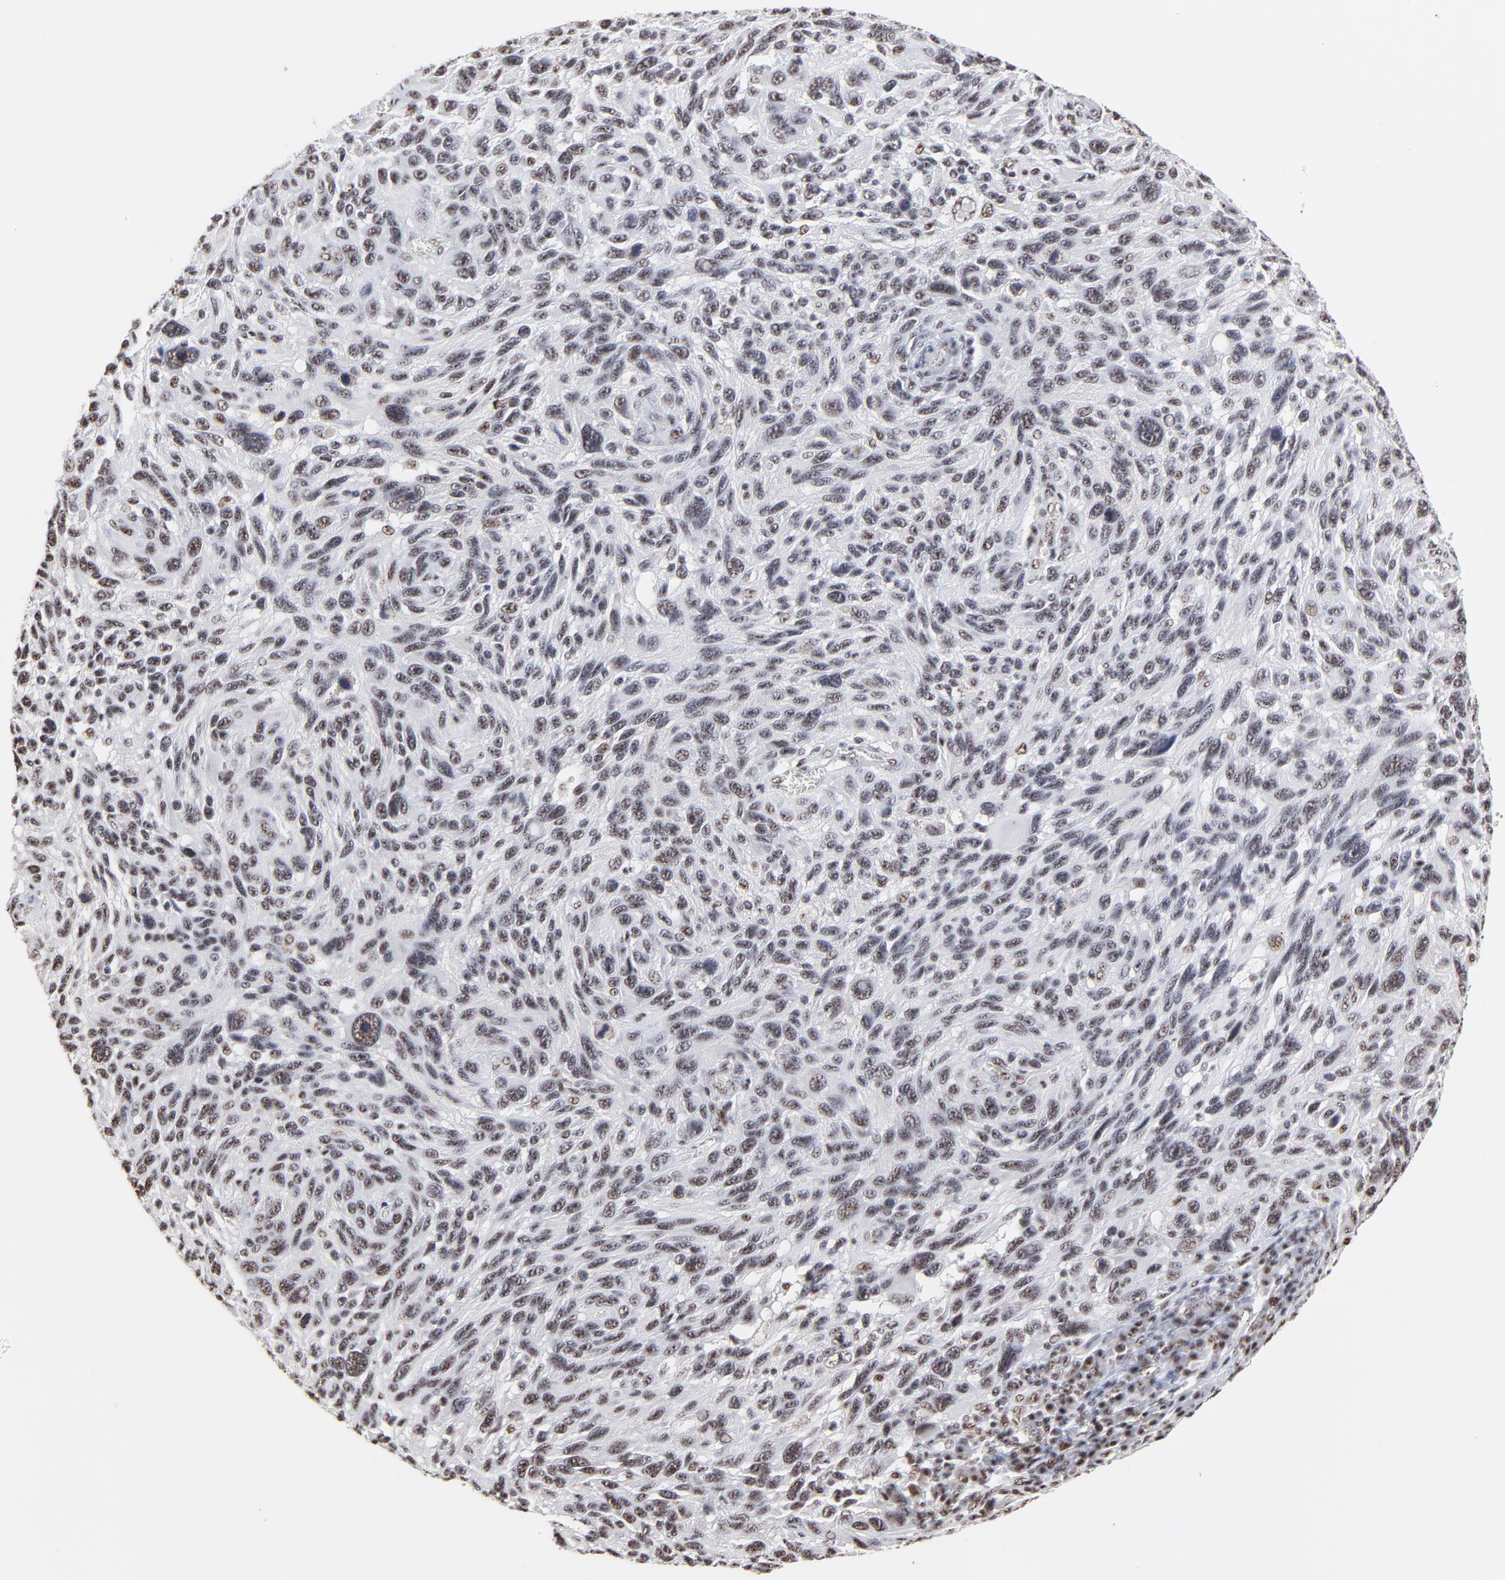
{"staining": {"intensity": "weak", "quantity": "<25%", "location": "nuclear"}, "tissue": "melanoma", "cell_type": "Tumor cells", "image_type": "cancer", "snomed": [{"axis": "morphology", "description": "Malignant melanoma, NOS"}, {"axis": "topography", "description": "Skin"}], "caption": "Histopathology image shows no significant protein expression in tumor cells of malignant melanoma.", "gene": "MBD4", "patient": {"sex": "male", "age": 53}}